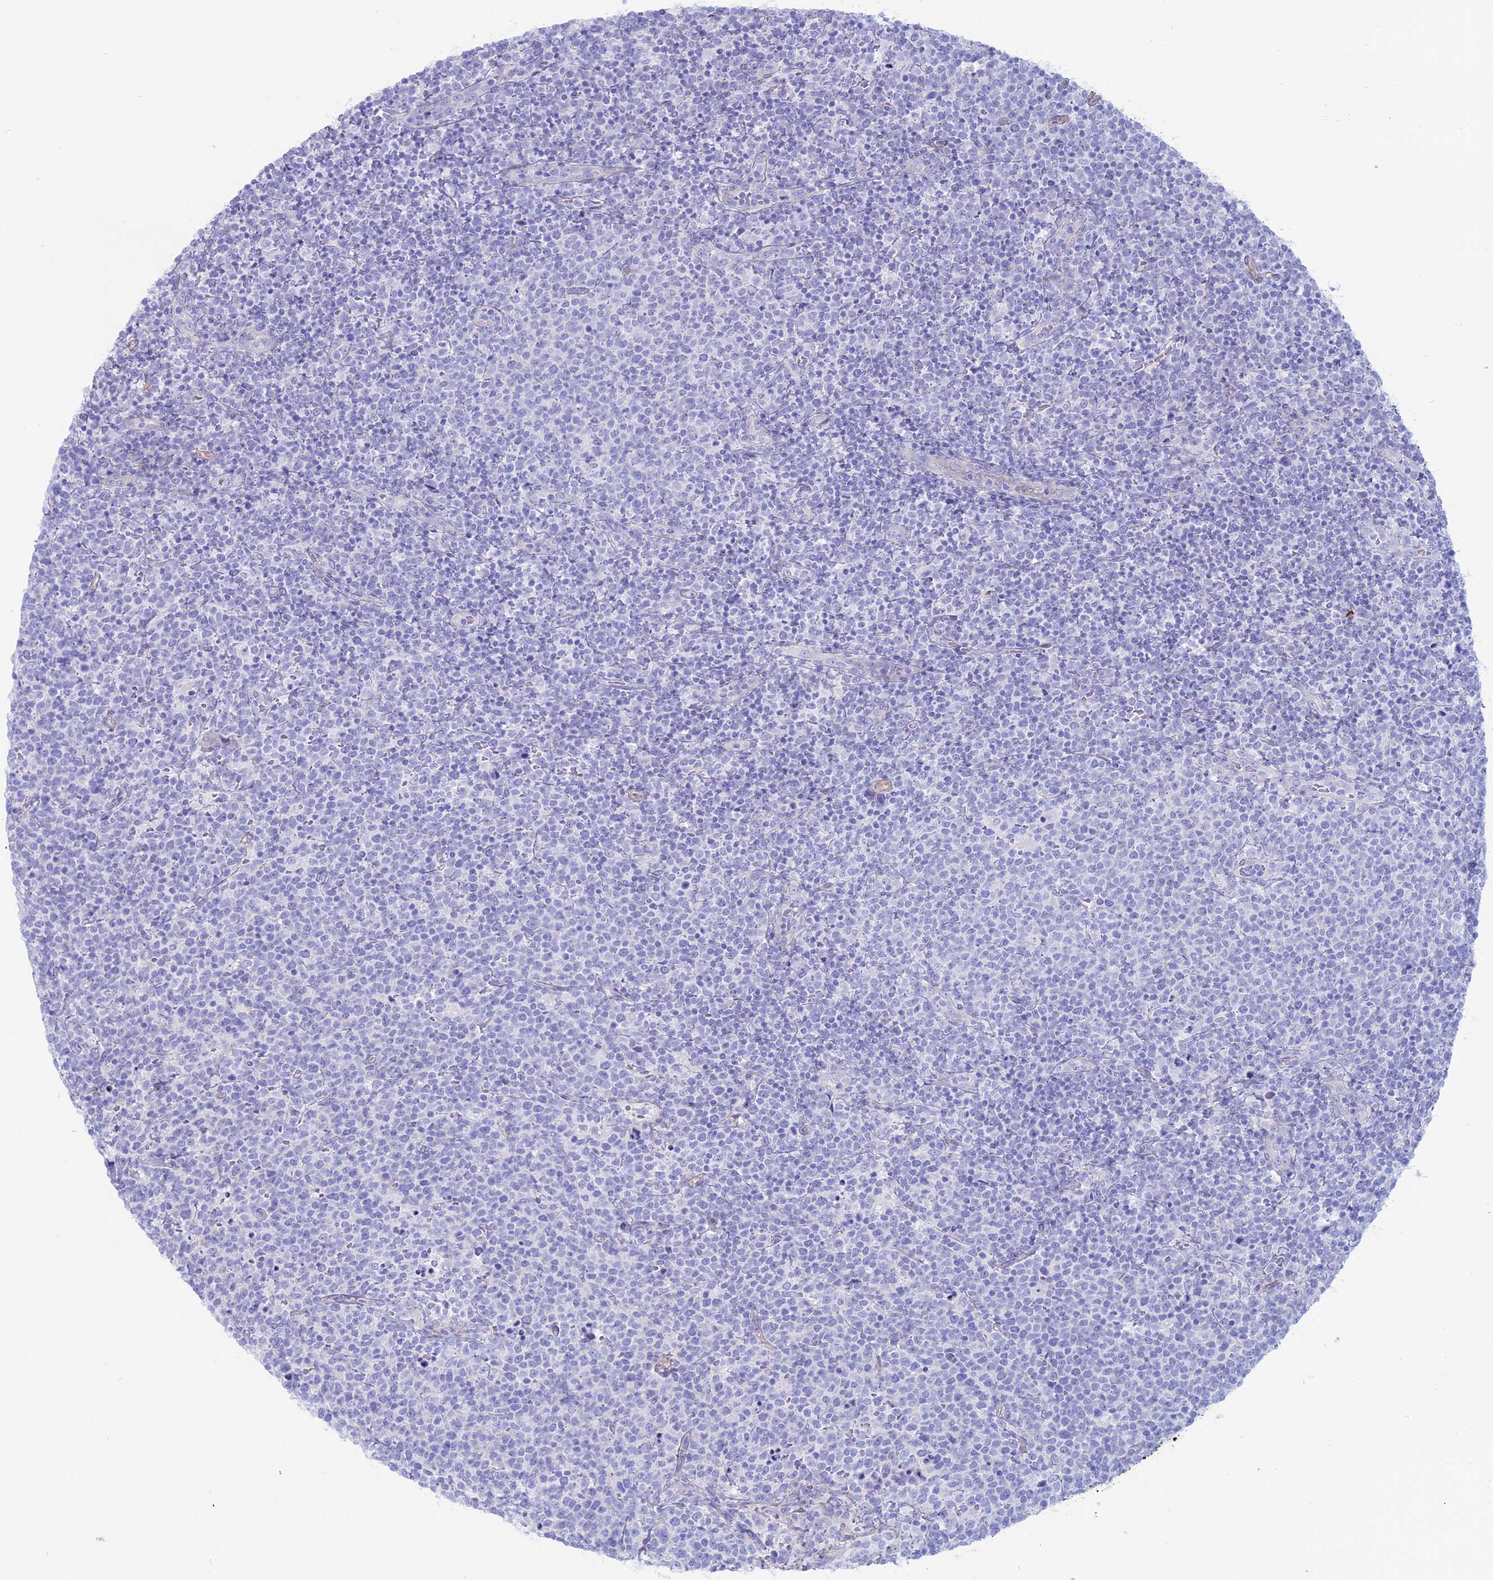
{"staining": {"intensity": "negative", "quantity": "none", "location": "none"}, "tissue": "lymphoma", "cell_type": "Tumor cells", "image_type": "cancer", "snomed": [{"axis": "morphology", "description": "Malignant lymphoma, non-Hodgkin's type, High grade"}, {"axis": "topography", "description": "Lymph node"}], "caption": "This is an immunohistochemistry photomicrograph of human lymphoma. There is no positivity in tumor cells.", "gene": "OR2AE1", "patient": {"sex": "male", "age": 61}}